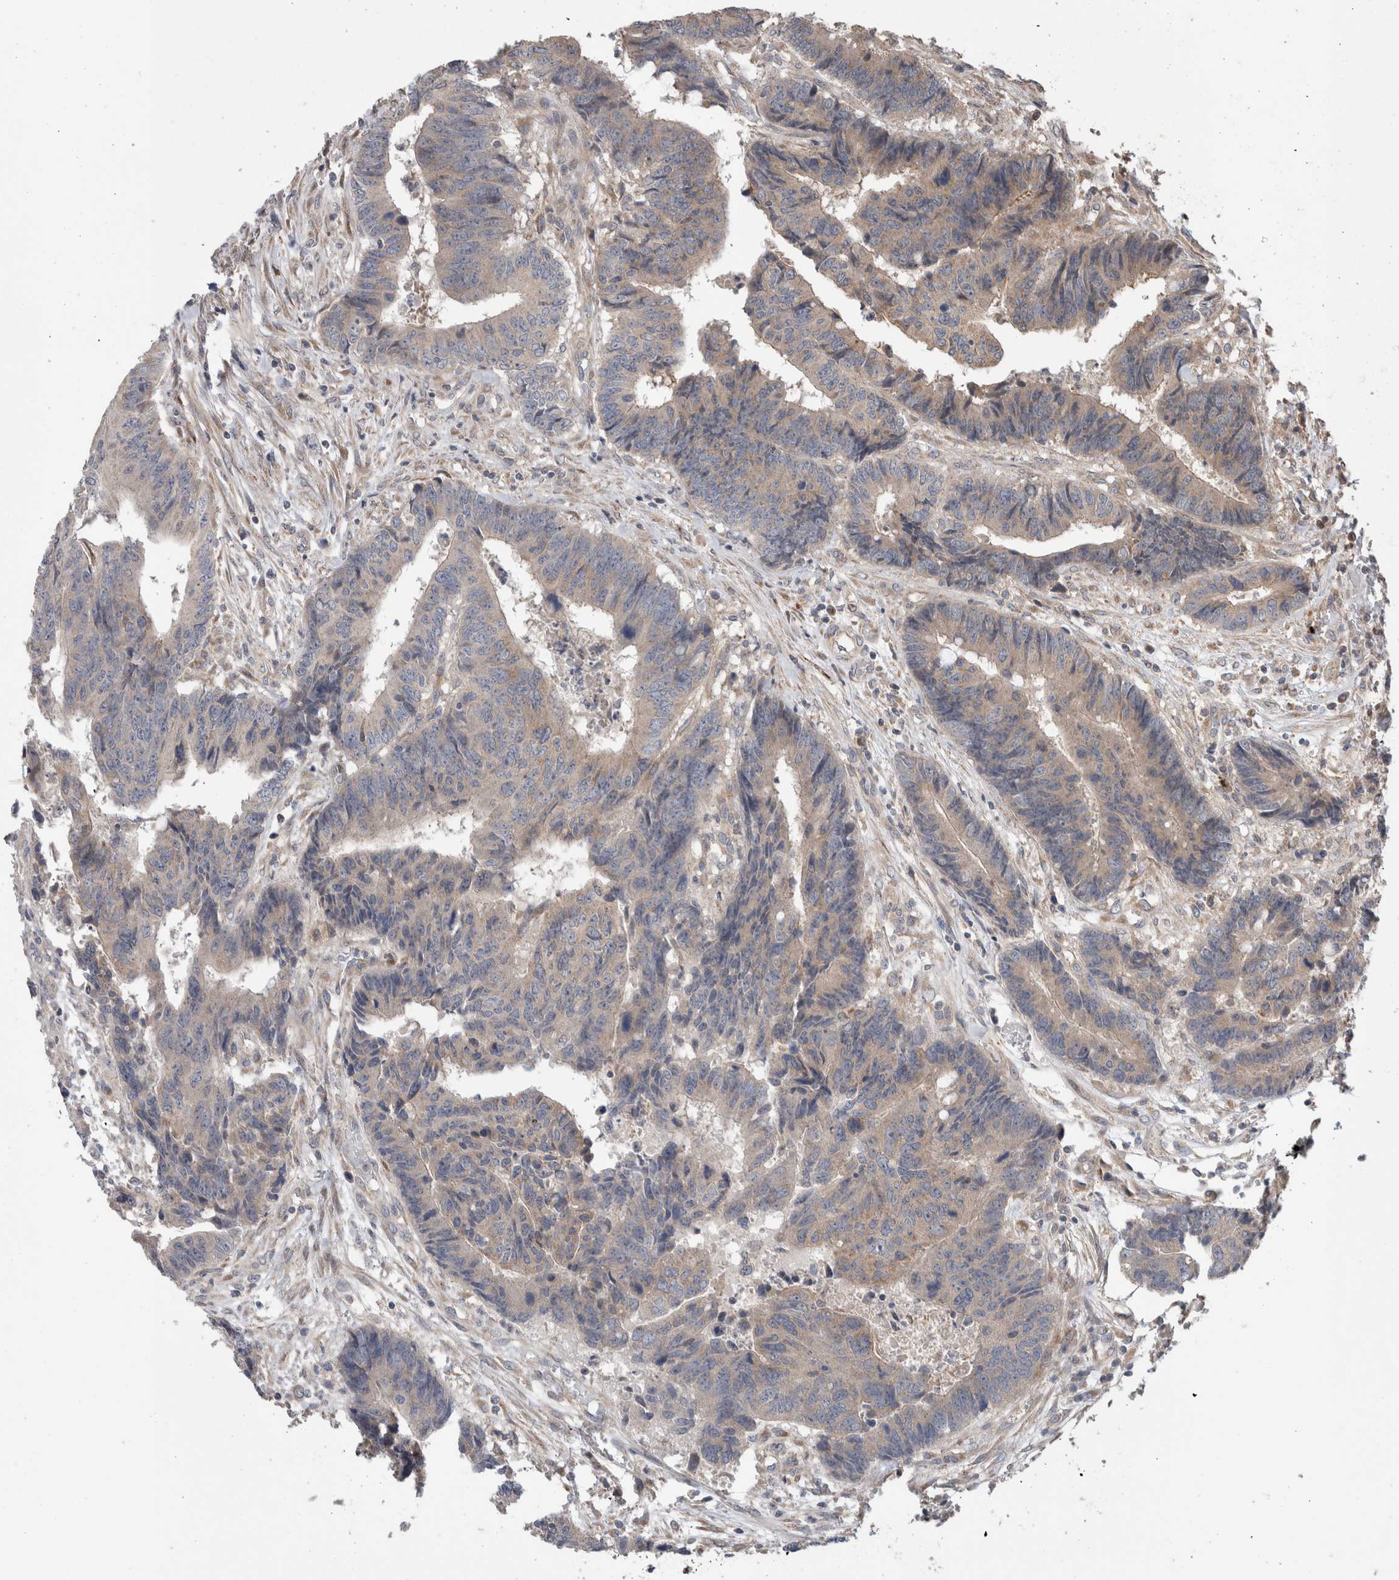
{"staining": {"intensity": "weak", "quantity": "25%-75%", "location": "cytoplasmic/membranous"}, "tissue": "colorectal cancer", "cell_type": "Tumor cells", "image_type": "cancer", "snomed": [{"axis": "morphology", "description": "Adenocarcinoma, NOS"}, {"axis": "topography", "description": "Rectum"}], "caption": "Approximately 25%-75% of tumor cells in colorectal cancer reveal weak cytoplasmic/membranous protein expression as visualized by brown immunohistochemical staining.", "gene": "TRIM5", "patient": {"sex": "male", "age": 84}}